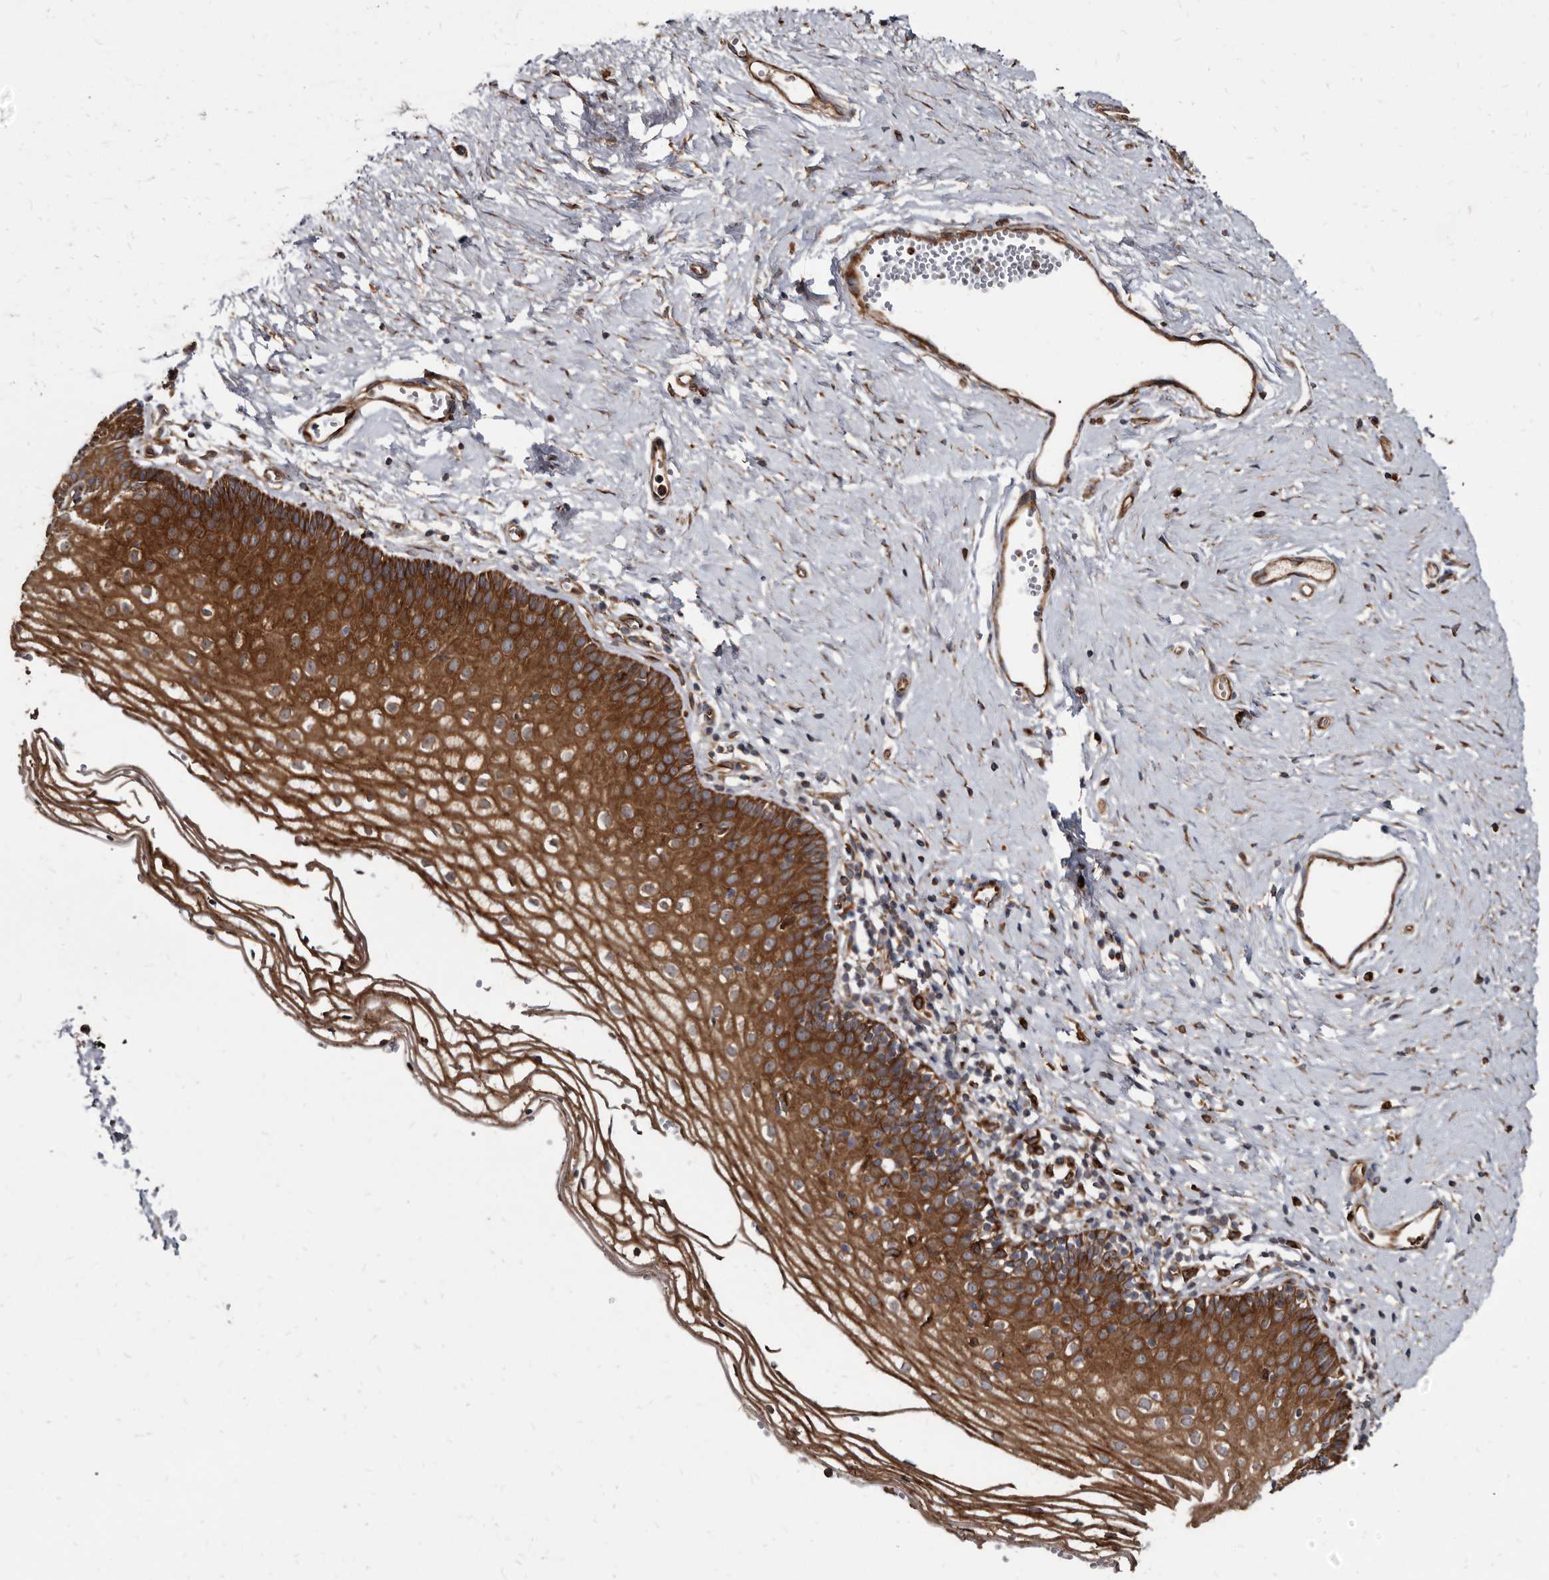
{"staining": {"intensity": "strong", "quantity": ">75%", "location": "cytoplasmic/membranous"}, "tissue": "vagina", "cell_type": "Squamous epithelial cells", "image_type": "normal", "snomed": [{"axis": "morphology", "description": "Normal tissue, NOS"}, {"axis": "topography", "description": "Vagina"}], "caption": "The photomicrograph displays immunohistochemical staining of unremarkable vagina. There is strong cytoplasmic/membranous positivity is identified in about >75% of squamous epithelial cells.", "gene": "KCTD20", "patient": {"sex": "female", "age": 32}}